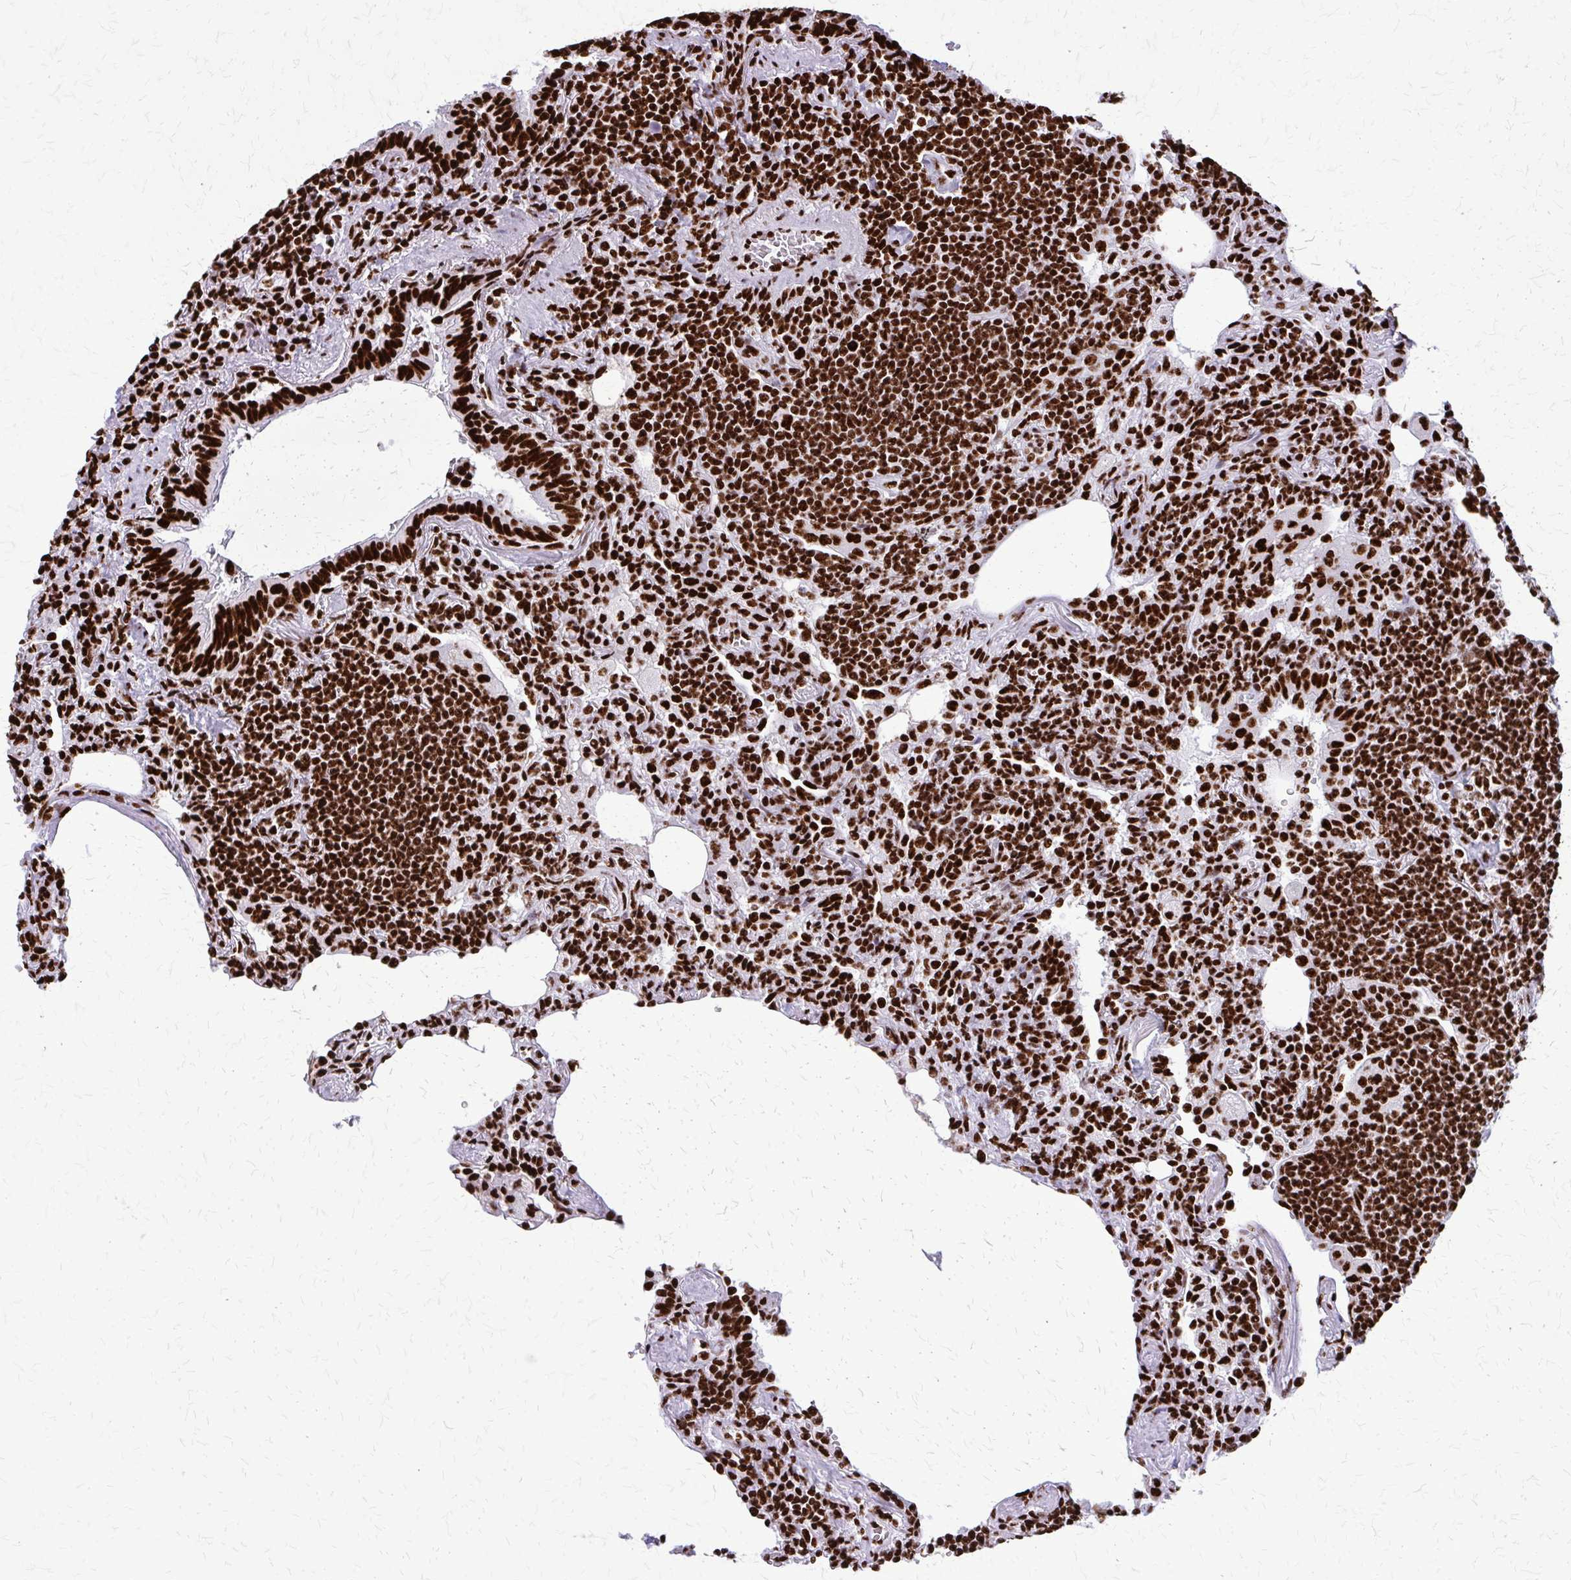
{"staining": {"intensity": "strong", "quantity": ">75%", "location": "nuclear"}, "tissue": "lymphoma", "cell_type": "Tumor cells", "image_type": "cancer", "snomed": [{"axis": "morphology", "description": "Malignant lymphoma, non-Hodgkin's type, Low grade"}, {"axis": "topography", "description": "Lung"}], "caption": "This is a photomicrograph of immunohistochemistry staining of malignant lymphoma, non-Hodgkin's type (low-grade), which shows strong positivity in the nuclear of tumor cells.", "gene": "SFPQ", "patient": {"sex": "female", "age": 71}}